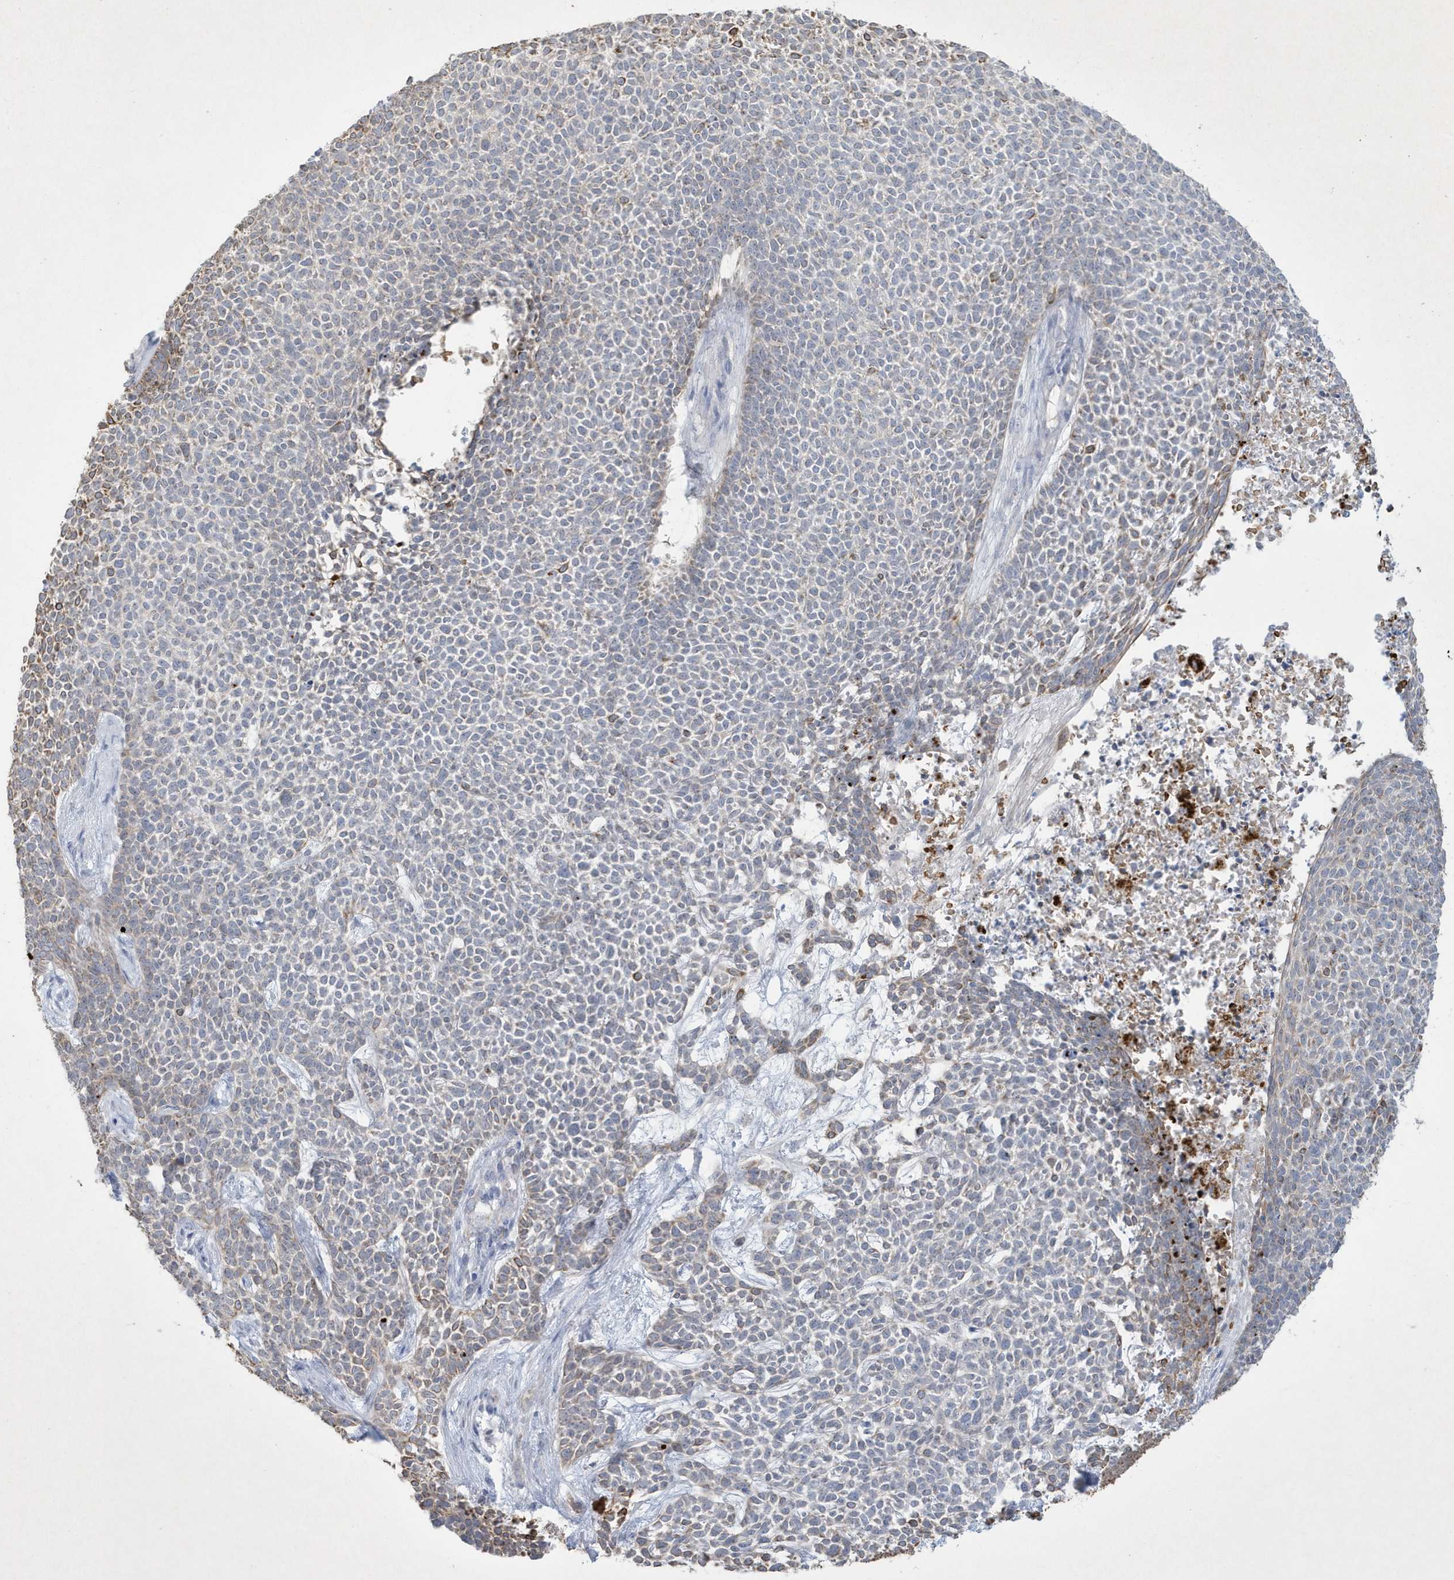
{"staining": {"intensity": "moderate", "quantity": "<25%", "location": "cytoplasmic/membranous"}, "tissue": "skin cancer", "cell_type": "Tumor cells", "image_type": "cancer", "snomed": [{"axis": "morphology", "description": "Basal cell carcinoma"}, {"axis": "topography", "description": "Skin"}], "caption": "This is a photomicrograph of IHC staining of skin cancer (basal cell carcinoma), which shows moderate expression in the cytoplasmic/membranous of tumor cells.", "gene": "CCDC24", "patient": {"sex": "female", "age": 84}}